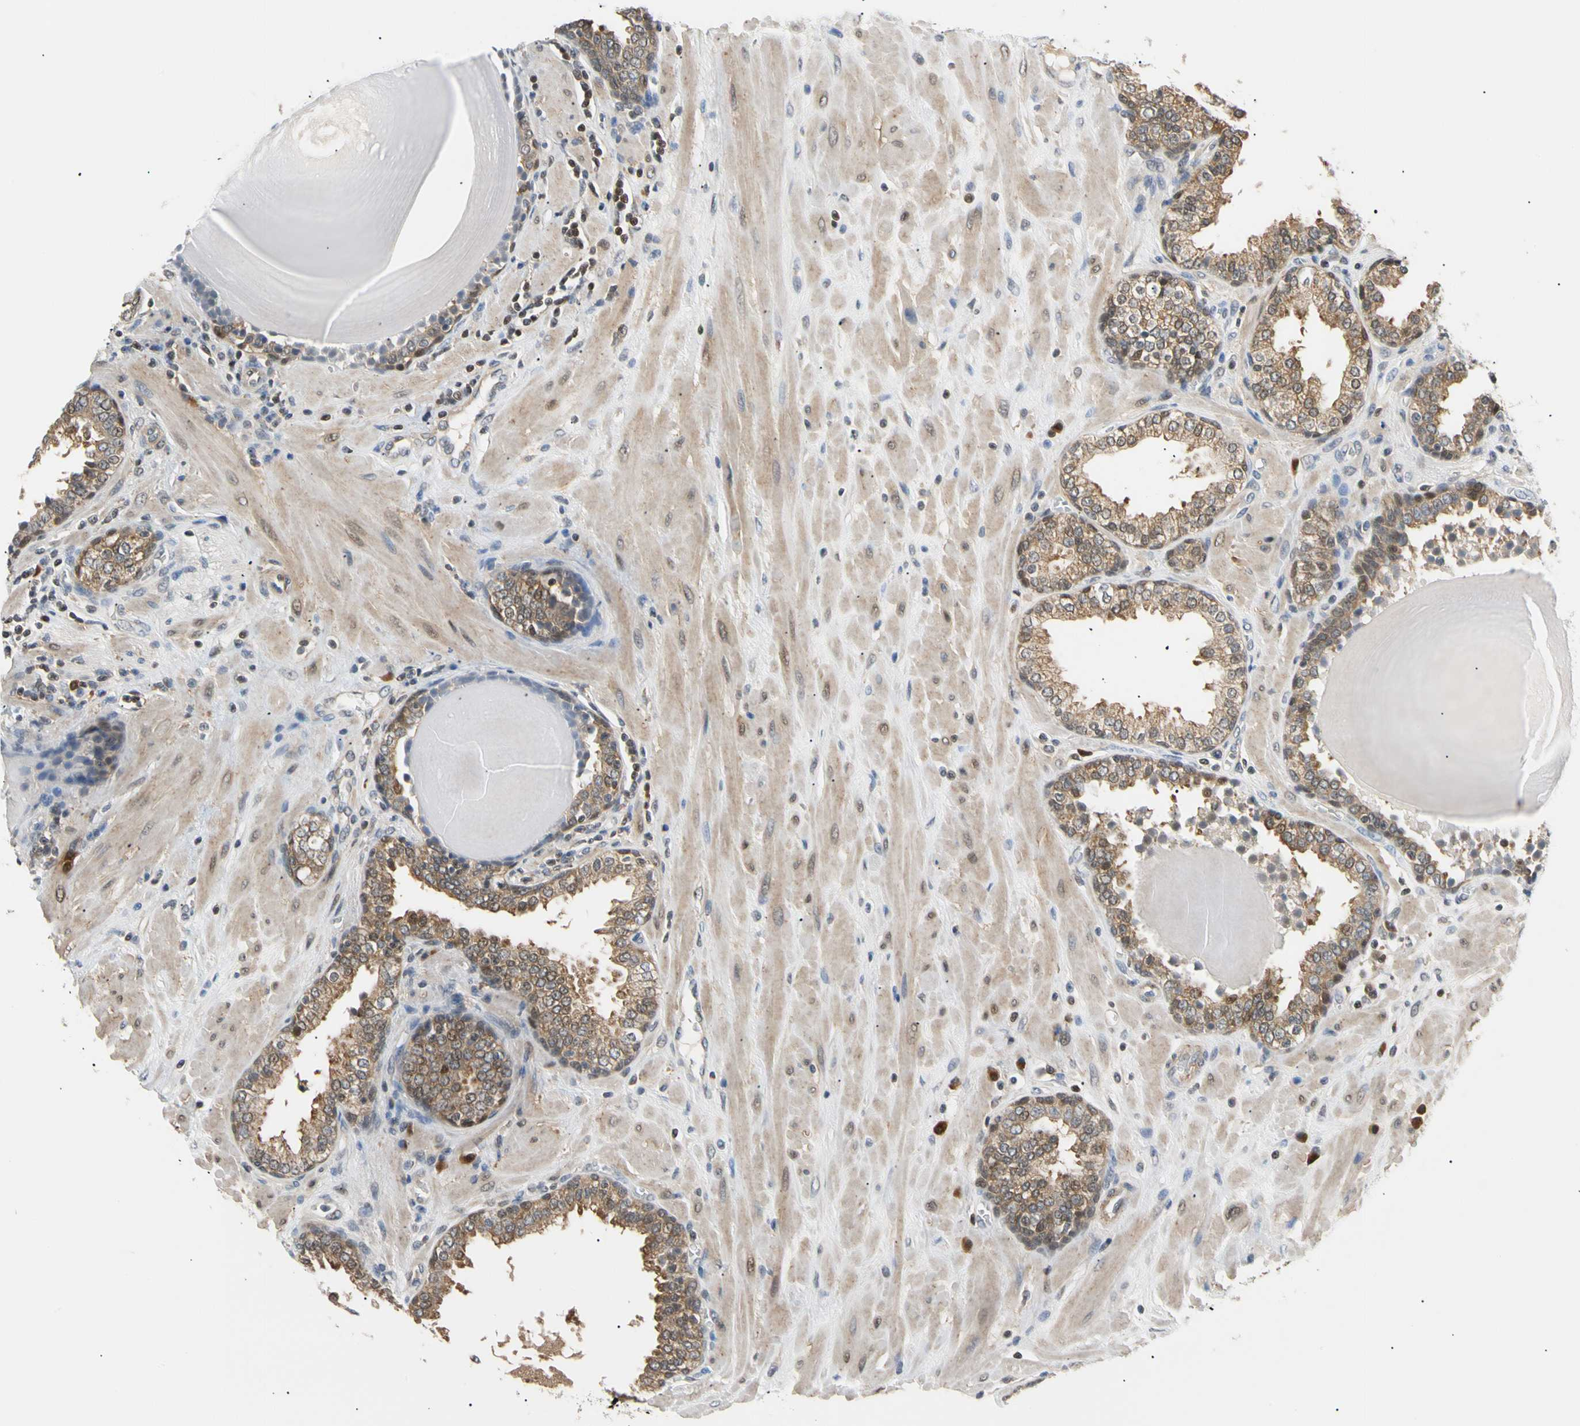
{"staining": {"intensity": "moderate", "quantity": ">75%", "location": "cytoplasmic/membranous"}, "tissue": "prostate", "cell_type": "Glandular cells", "image_type": "normal", "snomed": [{"axis": "morphology", "description": "Normal tissue, NOS"}, {"axis": "topography", "description": "Prostate"}], "caption": "A brown stain labels moderate cytoplasmic/membranous staining of a protein in glandular cells of unremarkable human prostate.", "gene": "SEC23B", "patient": {"sex": "male", "age": 51}}